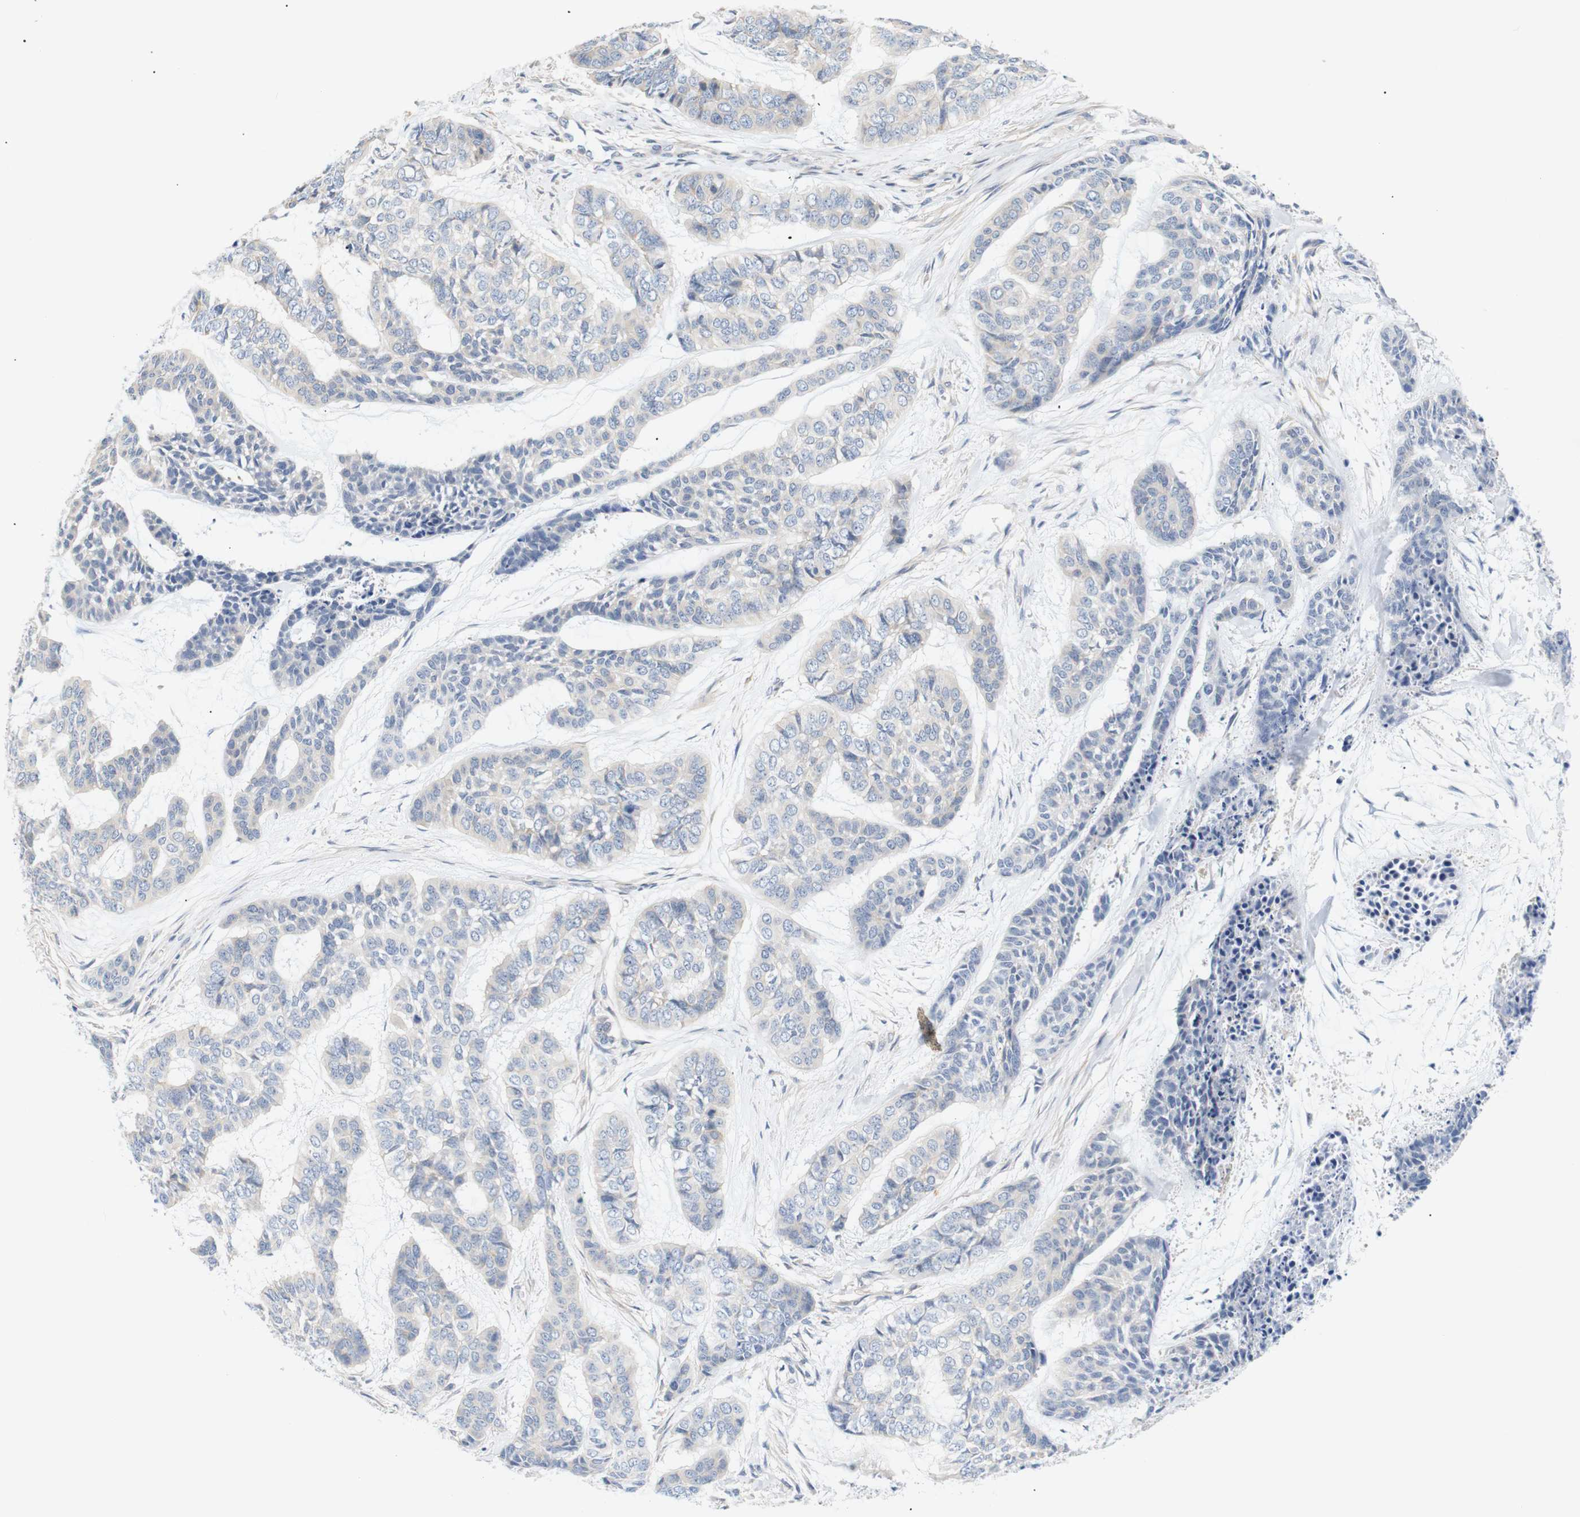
{"staining": {"intensity": "negative", "quantity": "none", "location": "none"}, "tissue": "skin cancer", "cell_type": "Tumor cells", "image_type": "cancer", "snomed": [{"axis": "morphology", "description": "Basal cell carcinoma"}, {"axis": "topography", "description": "Skin"}], "caption": "There is no significant staining in tumor cells of skin cancer. (Immunohistochemistry (ihc), brightfield microscopy, high magnification).", "gene": "STMN3", "patient": {"sex": "female", "age": 64}}